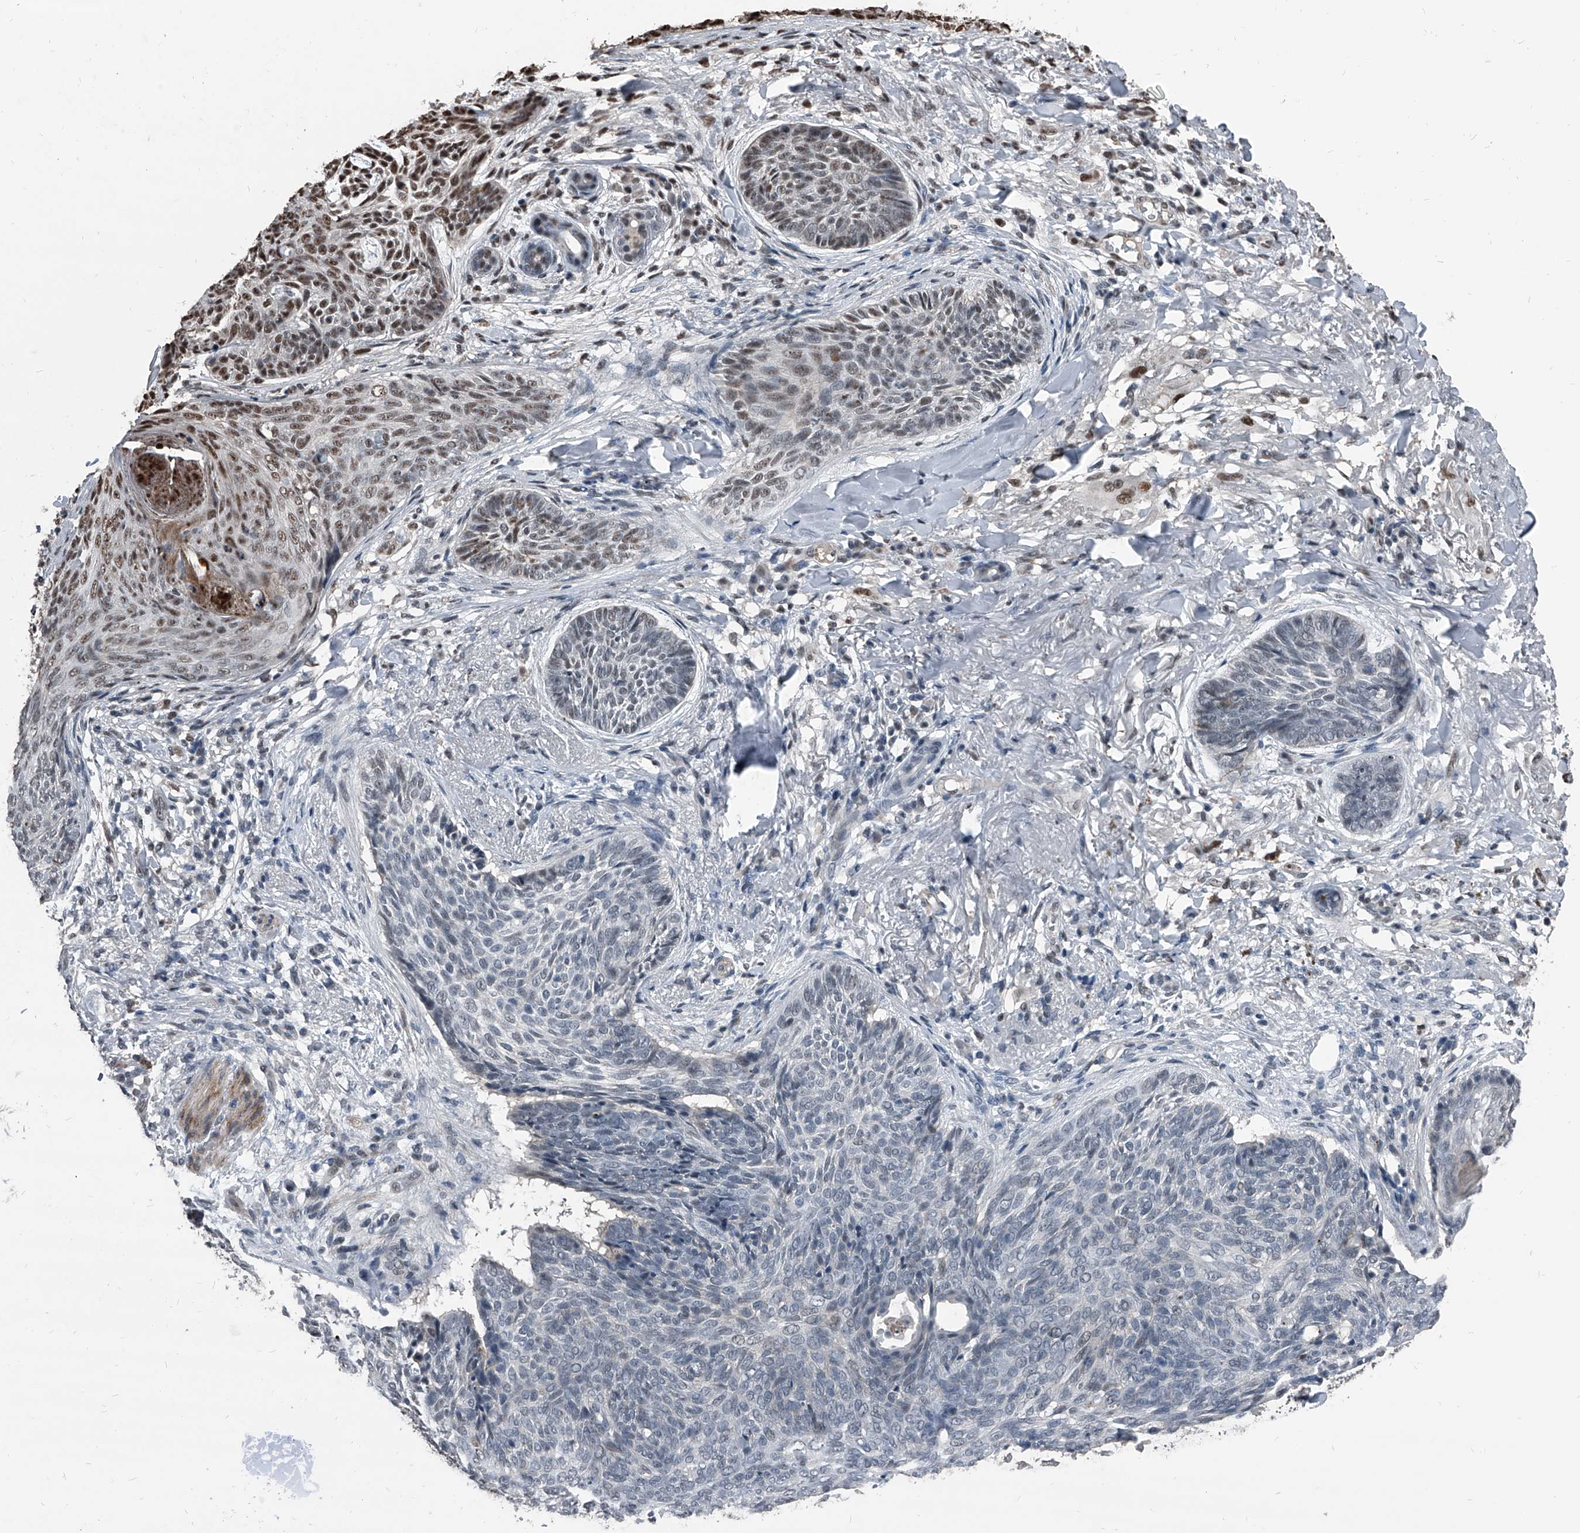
{"staining": {"intensity": "moderate", "quantity": "<25%", "location": "nuclear"}, "tissue": "skin cancer", "cell_type": "Tumor cells", "image_type": "cancer", "snomed": [{"axis": "morphology", "description": "Basal cell carcinoma"}, {"axis": "topography", "description": "Skin"}], "caption": "Moderate nuclear positivity for a protein is appreciated in about <25% of tumor cells of basal cell carcinoma (skin) using immunohistochemistry.", "gene": "MEN1", "patient": {"sex": "male", "age": 85}}